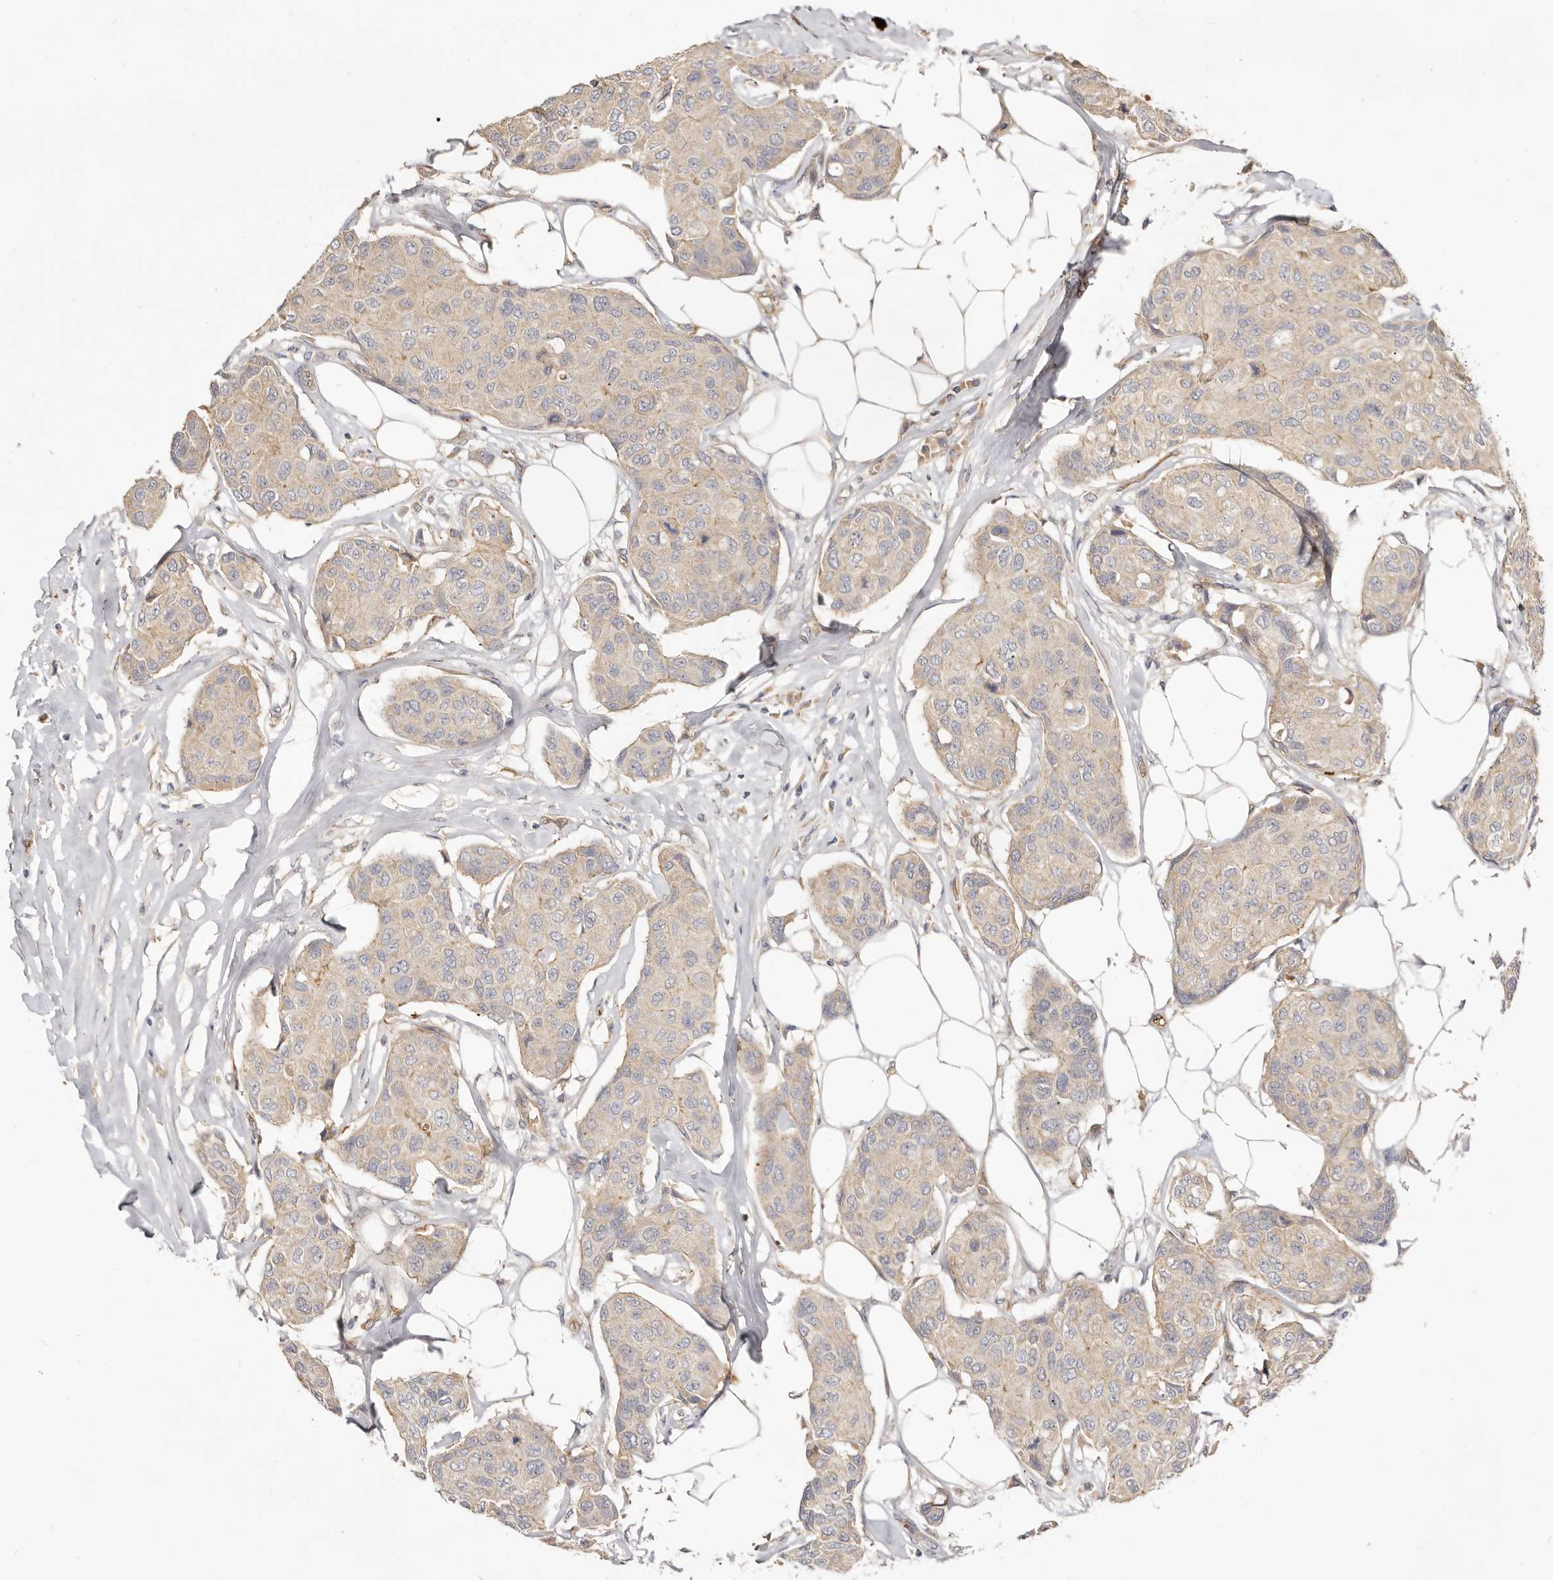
{"staining": {"intensity": "weak", "quantity": "<25%", "location": "cytoplasmic/membranous"}, "tissue": "breast cancer", "cell_type": "Tumor cells", "image_type": "cancer", "snomed": [{"axis": "morphology", "description": "Duct carcinoma"}, {"axis": "topography", "description": "Breast"}], "caption": "Tumor cells show no significant staining in breast cancer. The staining was performed using DAB to visualize the protein expression in brown, while the nuclei were stained in blue with hematoxylin (Magnification: 20x).", "gene": "ADAMTS9", "patient": {"sex": "female", "age": 80}}